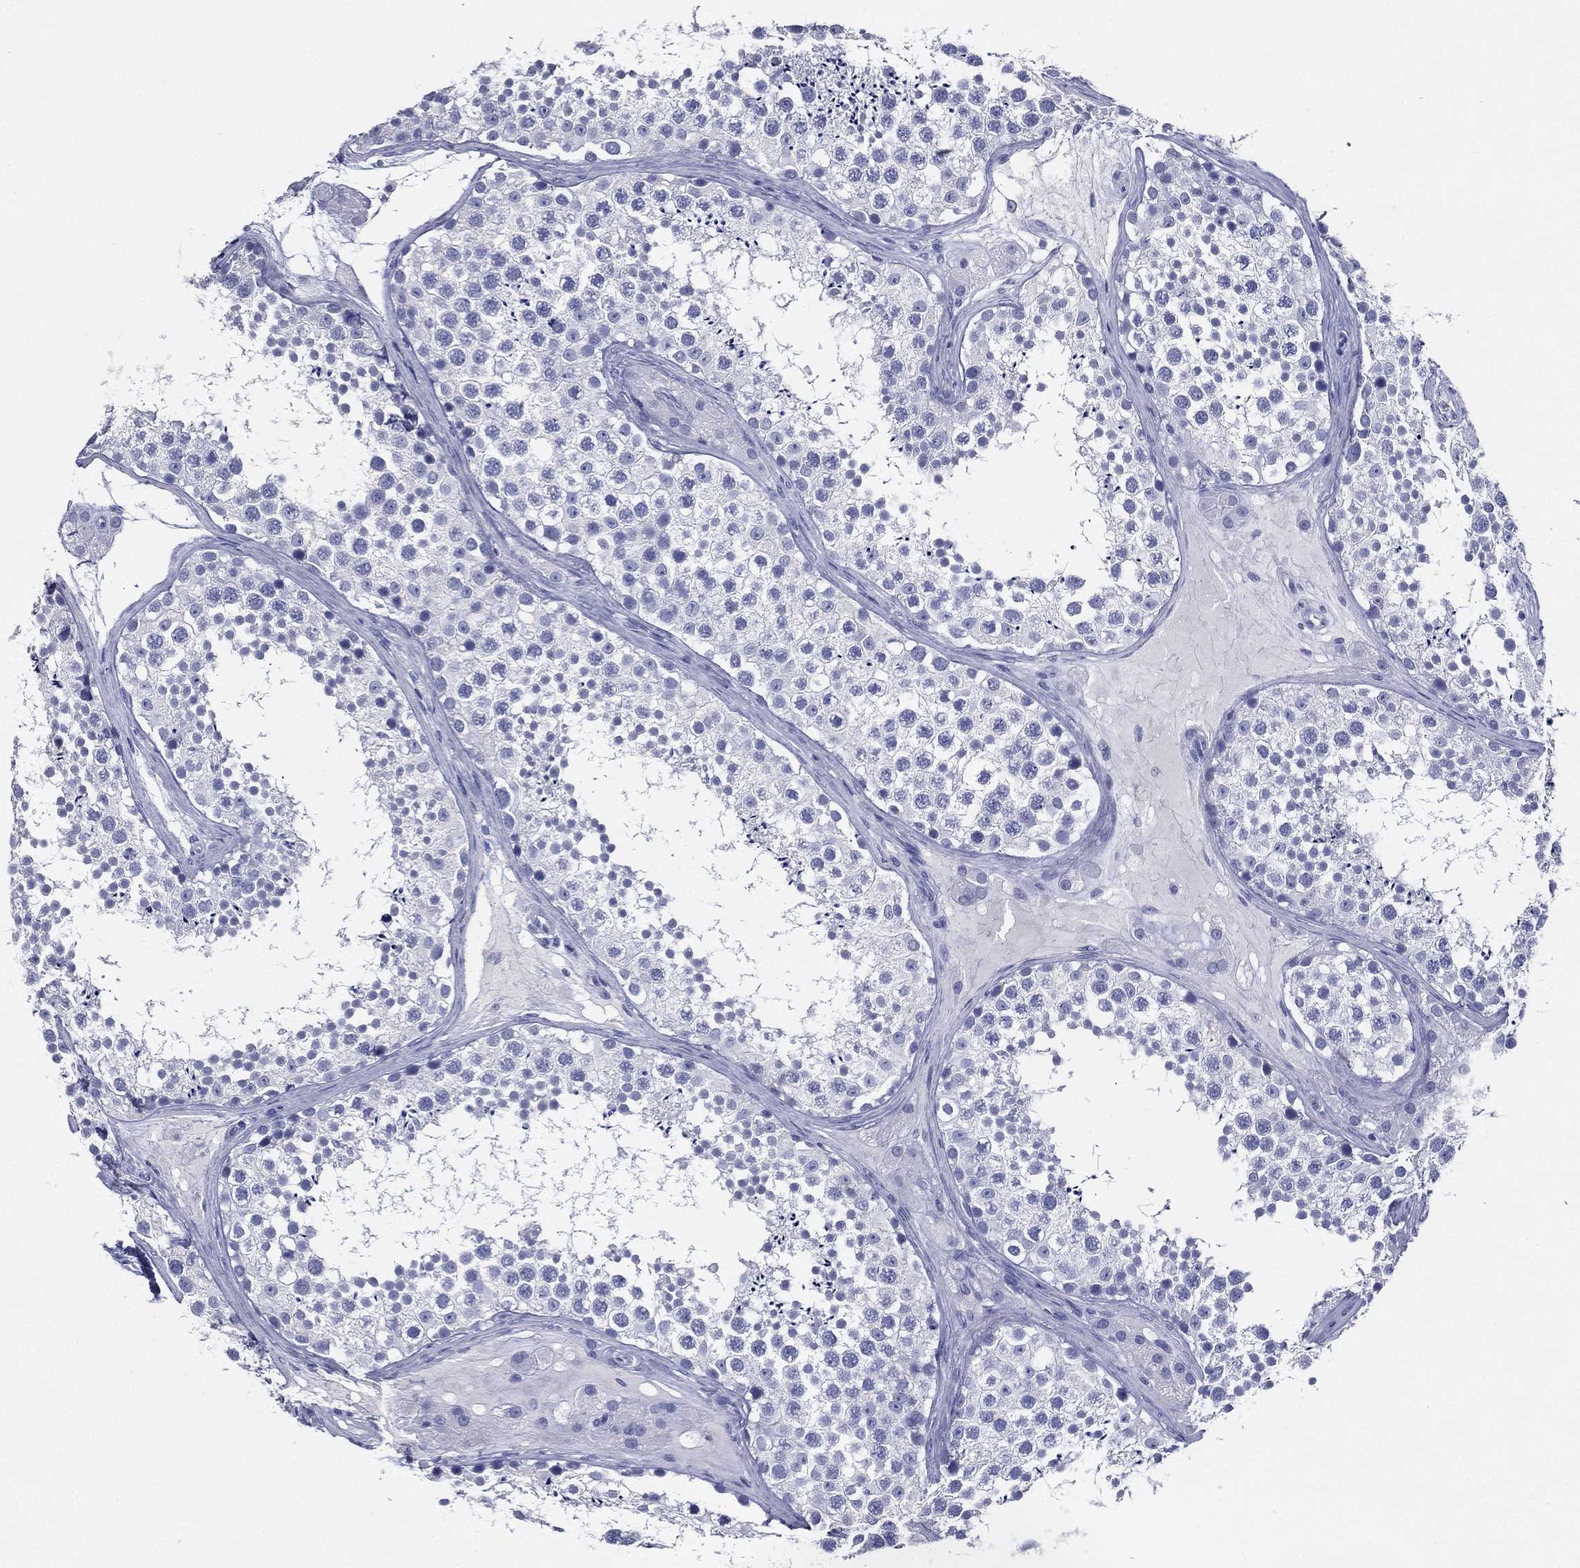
{"staining": {"intensity": "negative", "quantity": "none", "location": "none"}, "tissue": "testis", "cell_type": "Cells in seminiferous ducts", "image_type": "normal", "snomed": [{"axis": "morphology", "description": "Normal tissue, NOS"}, {"axis": "topography", "description": "Testis"}], "caption": "IHC photomicrograph of unremarkable human testis stained for a protein (brown), which exhibits no positivity in cells in seminiferous ducts.", "gene": "TFAP2A", "patient": {"sex": "male", "age": 41}}